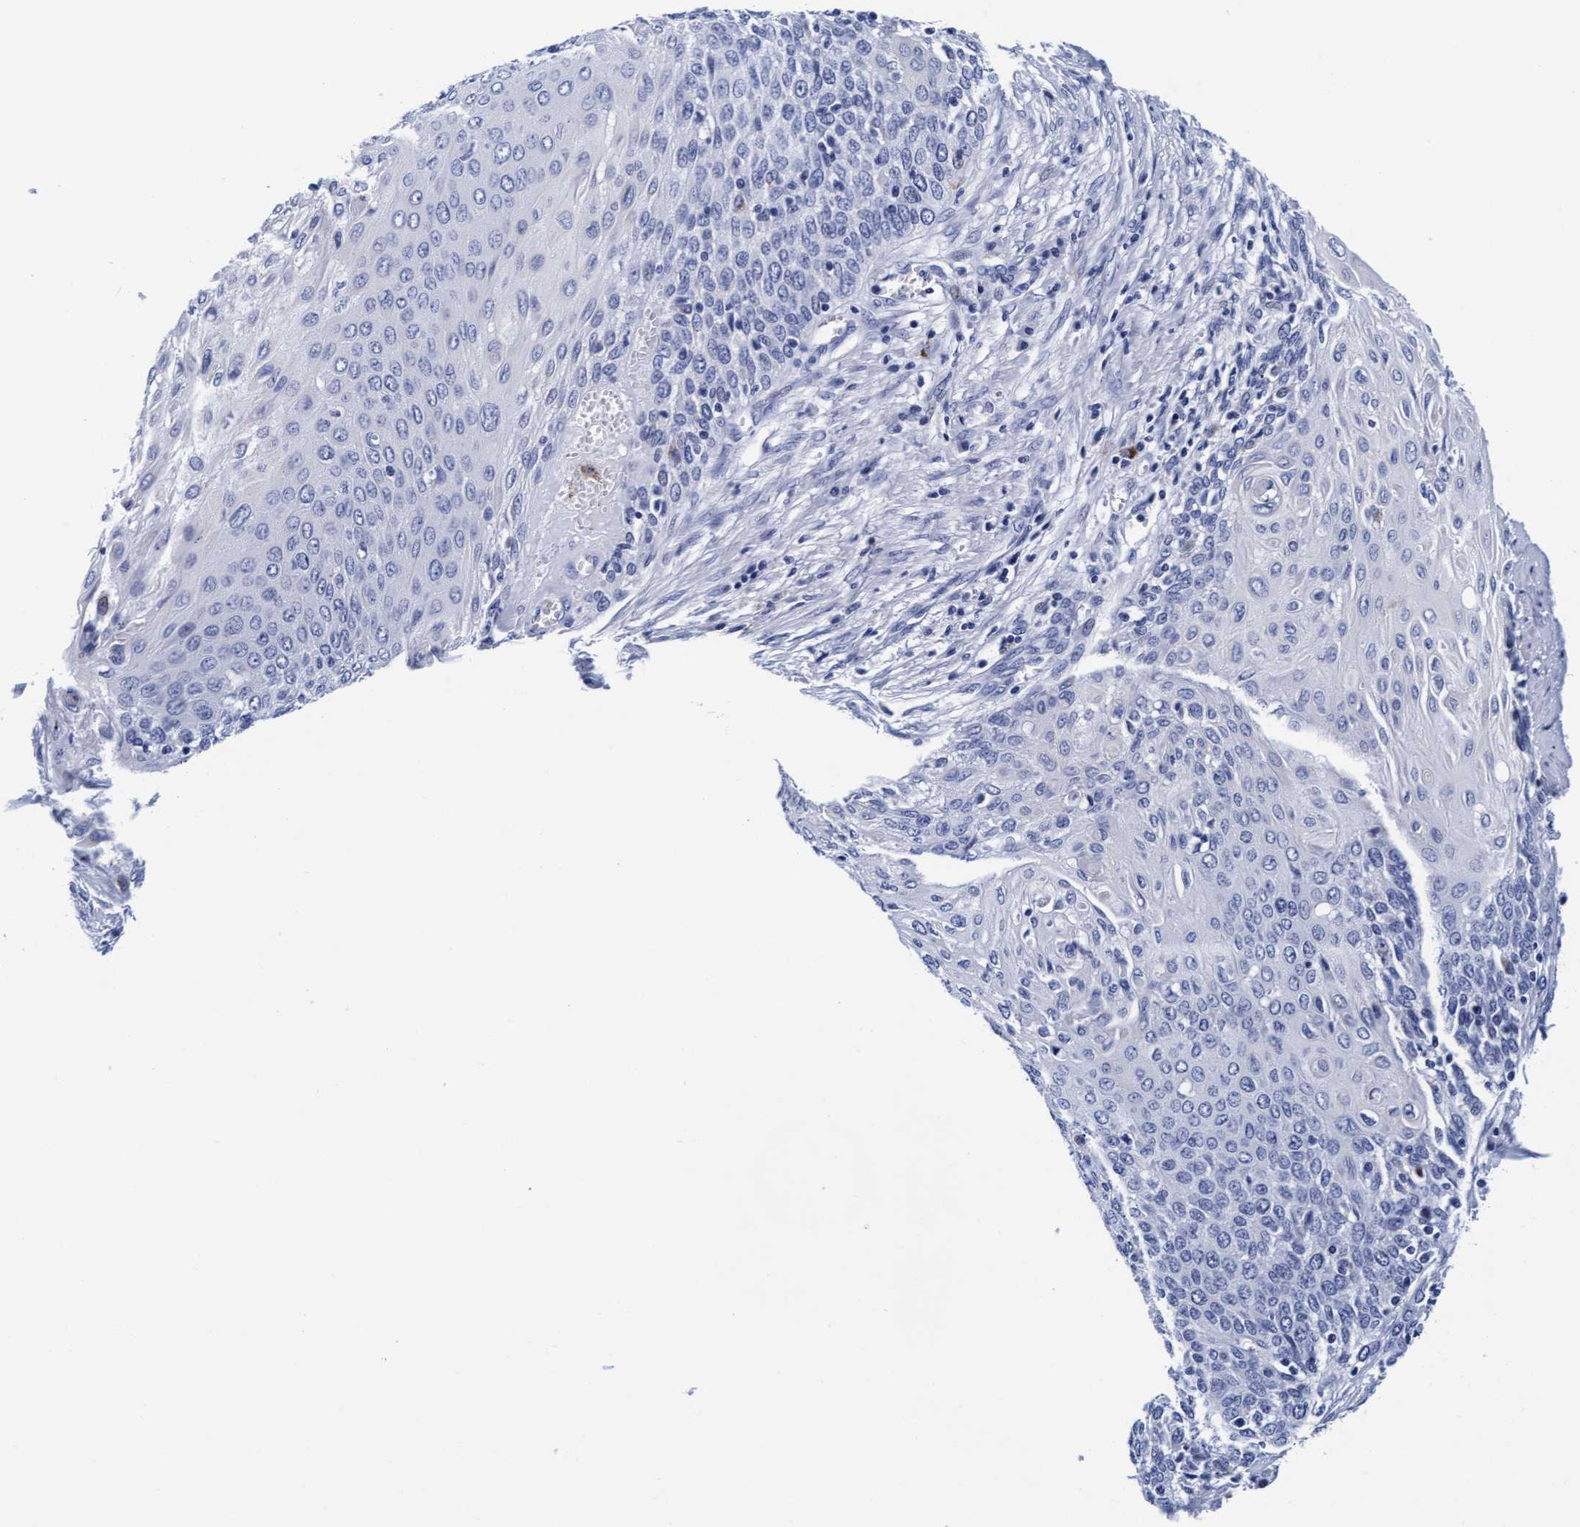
{"staining": {"intensity": "negative", "quantity": "none", "location": "none"}, "tissue": "cervical cancer", "cell_type": "Tumor cells", "image_type": "cancer", "snomed": [{"axis": "morphology", "description": "Squamous cell carcinoma, NOS"}, {"axis": "topography", "description": "Cervix"}], "caption": "Human squamous cell carcinoma (cervical) stained for a protein using immunohistochemistry (IHC) demonstrates no staining in tumor cells.", "gene": "ARSG", "patient": {"sex": "female", "age": 39}}